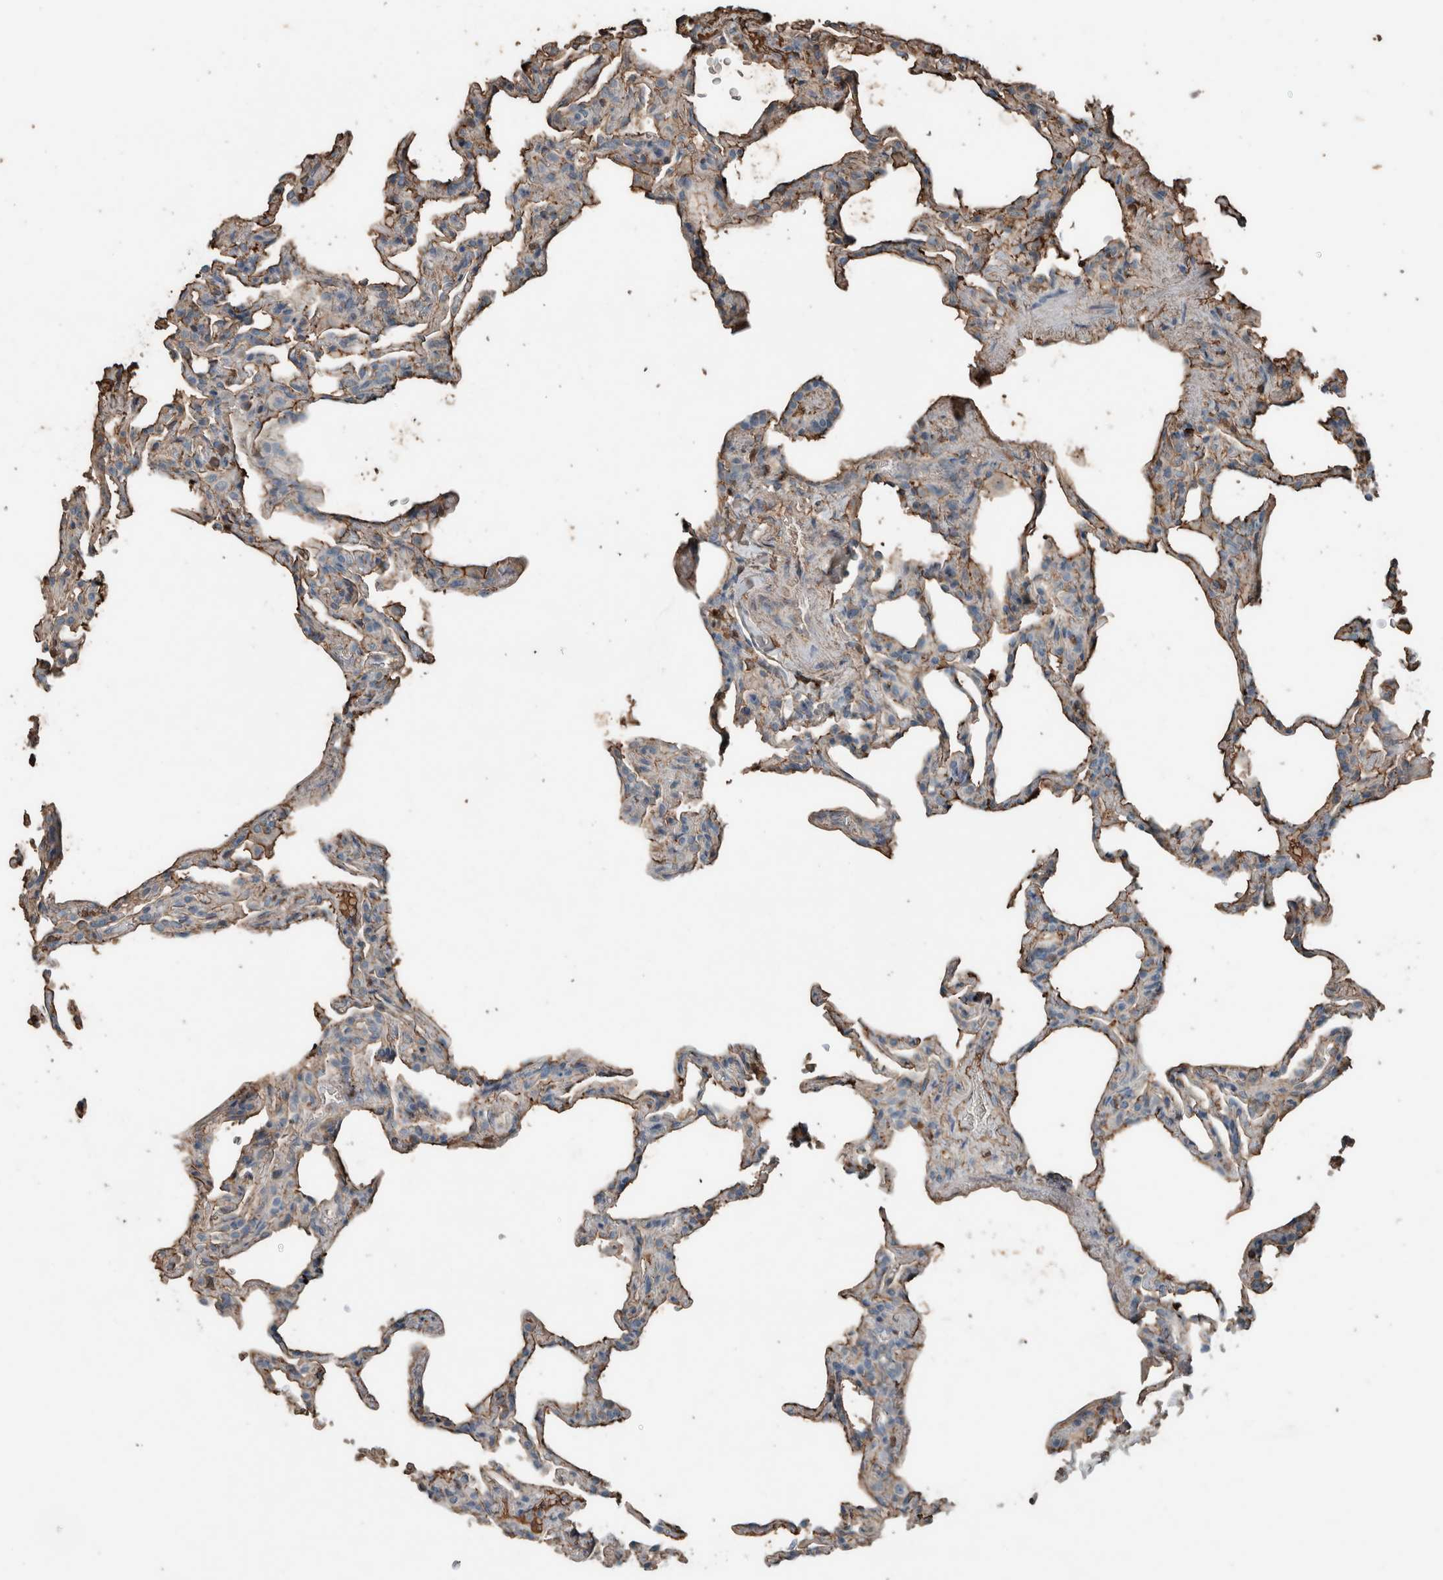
{"staining": {"intensity": "moderate", "quantity": "<25%", "location": "cytoplasmic/membranous"}, "tissue": "lung", "cell_type": "Alveolar cells", "image_type": "normal", "snomed": [{"axis": "morphology", "description": "Normal tissue, NOS"}, {"axis": "topography", "description": "Lung"}], "caption": "Immunohistochemistry of benign human lung reveals low levels of moderate cytoplasmic/membranous positivity in approximately <25% of alveolar cells. The protein is shown in brown color, while the nuclei are stained blue.", "gene": "USP34", "patient": {"sex": "male", "age": 20}}